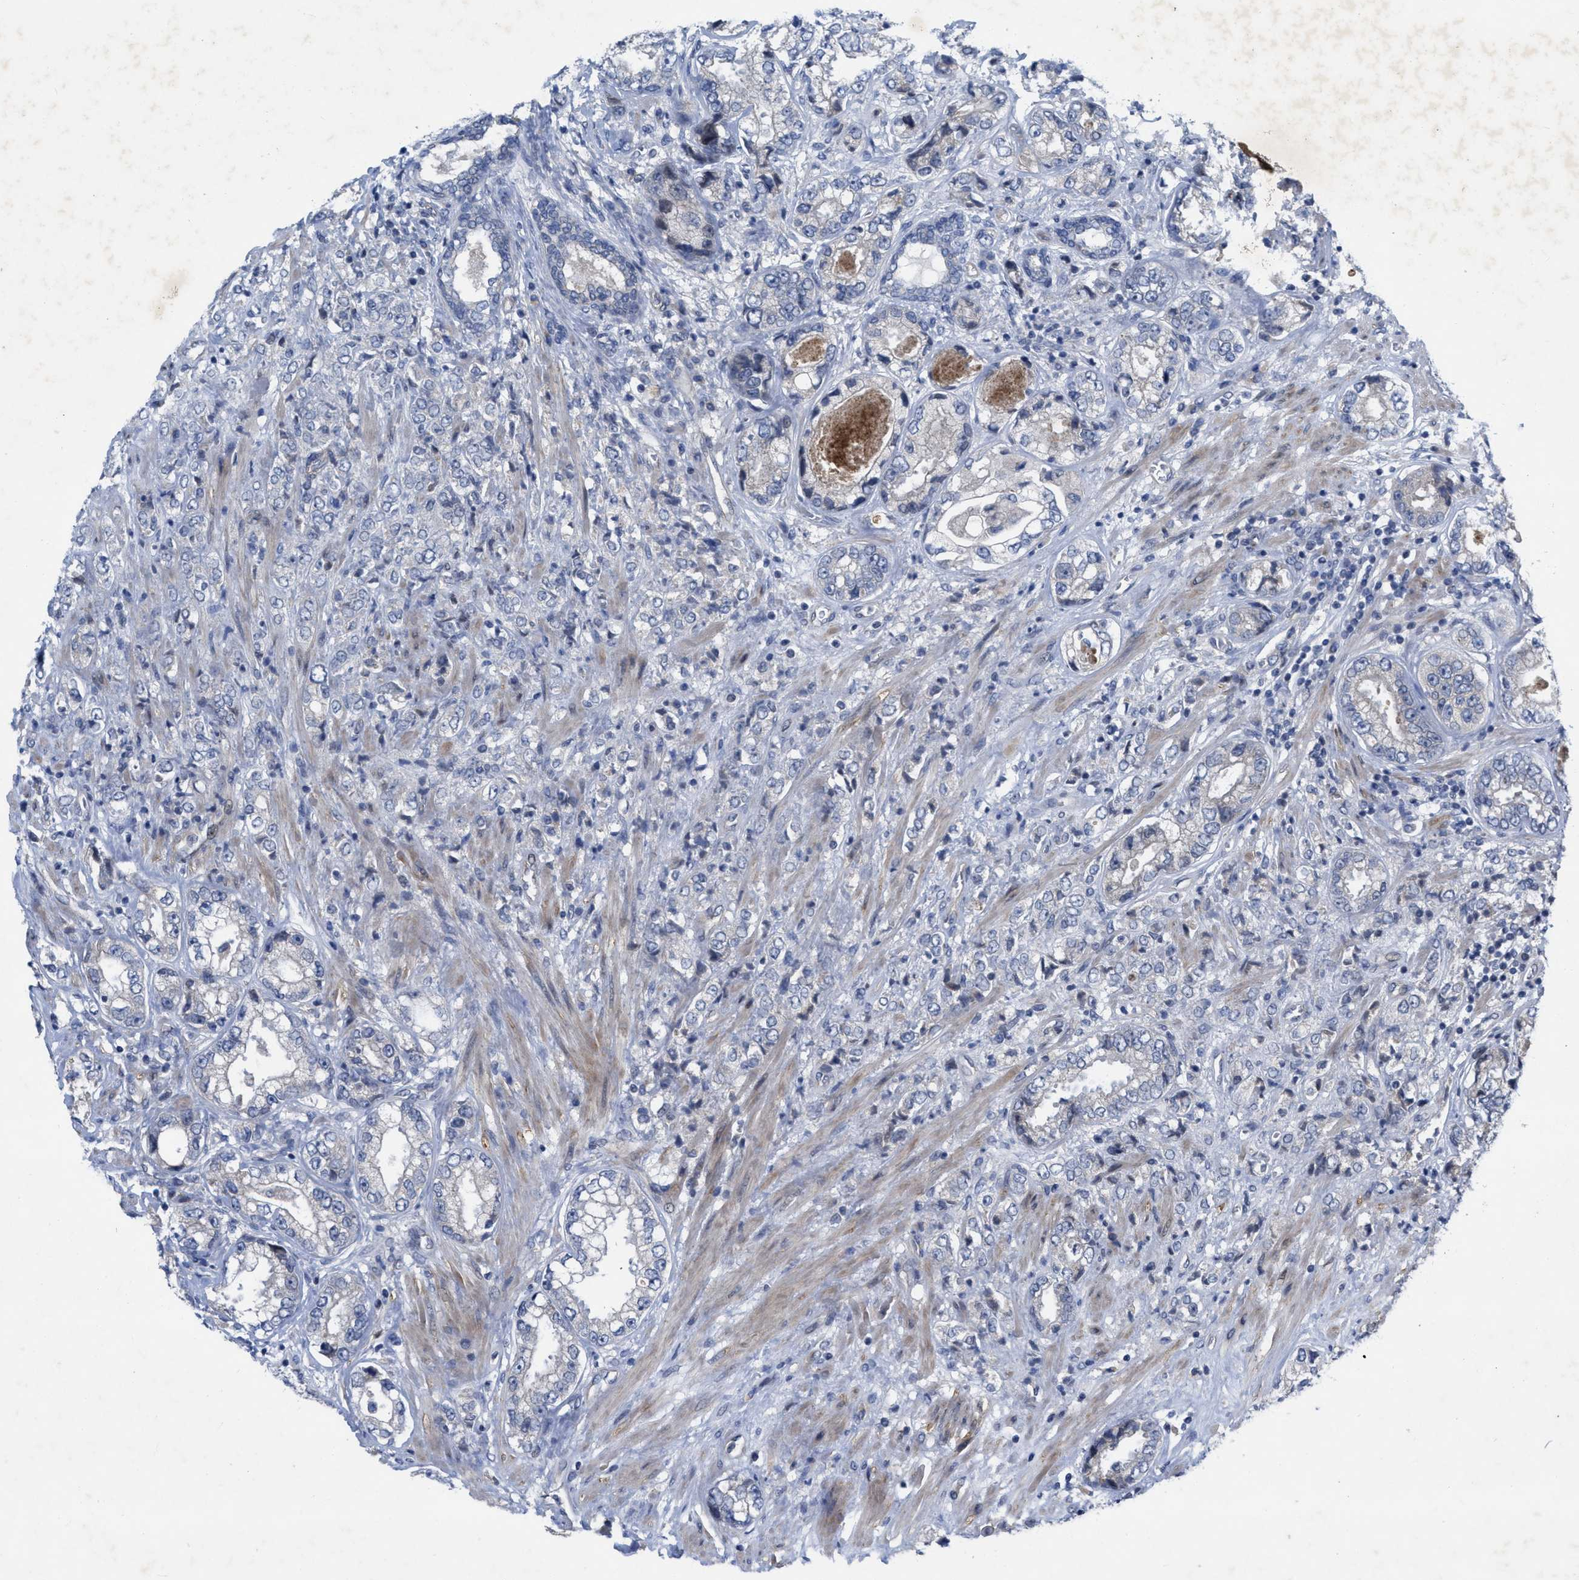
{"staining": {"intensity": "negative", "quantity": "none", "location": "none"}, "tissue": "prostate cancer", "cell_type": "Tumor cells", "image_type": "cancer", "snomed": [{"axis": "morphology", "description": "Adenocarcinoma, High grade"}, {"axis": "topography", "description": "Prostate"}], "caption": "Tumor cells are negative for protein expression in human prostate cancer.", "gene": "NDEL1", "patient": {"sex": "male", "age": 61}}